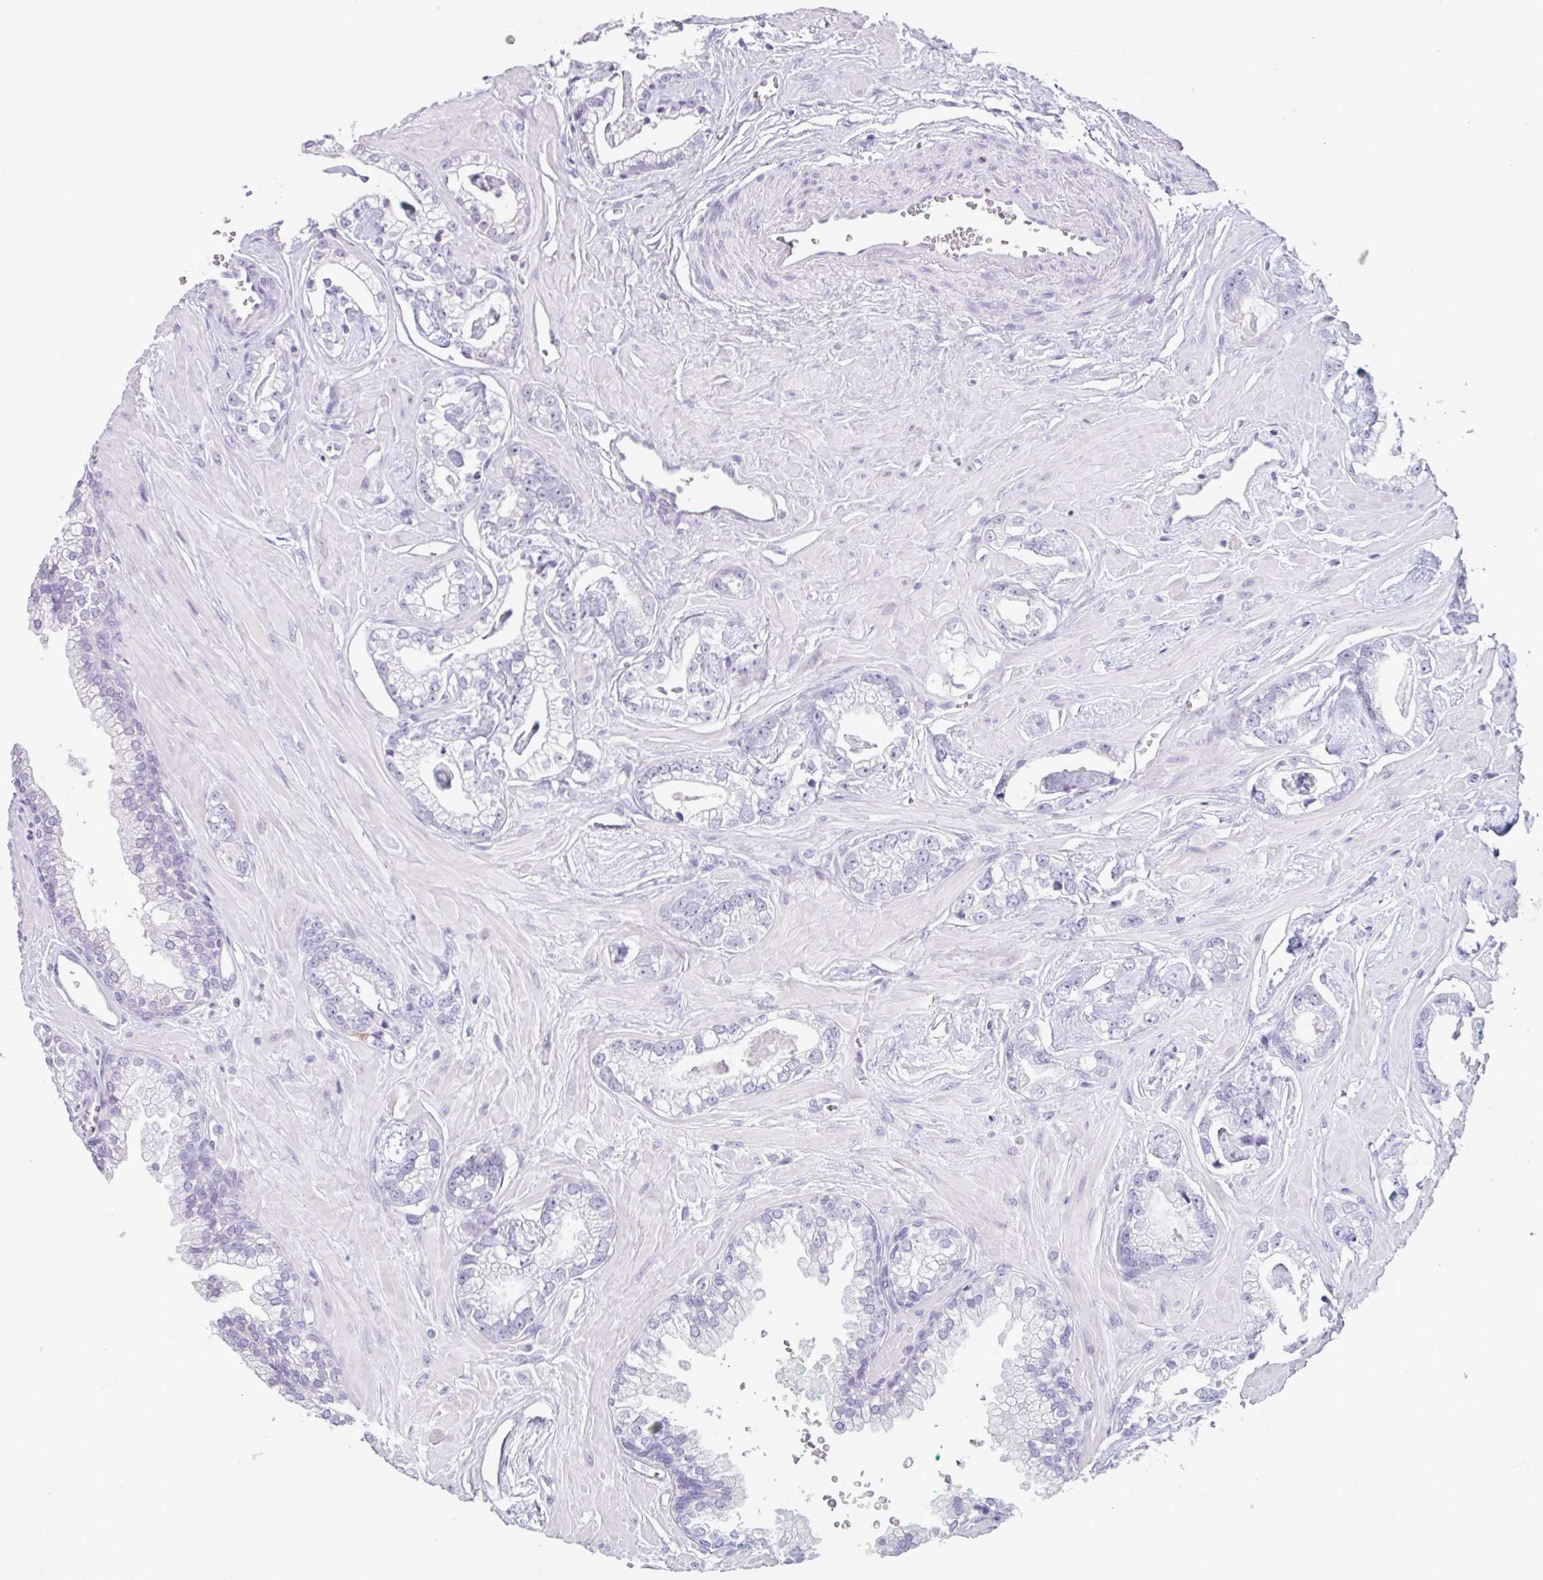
{"staining": {"intensity": "negative", "quantity": "none", "location": "none"}, "tissue": "prostate cancer", "cell_type": "Tumor cells", "image_type": "cancer", "snomed": [{"axis": "morphology", "description": "Adenocarcinoma, Low grade"}, {"axis": "topography", "description": "Prostate"}], "caption": "Immunohistochemistry of human prostate cancer (adenocarcinoma (low-grade)) displays no positivity in tumor cells.", "gene": "CTSE", "patient": {"sex": "male", "age": 60}}